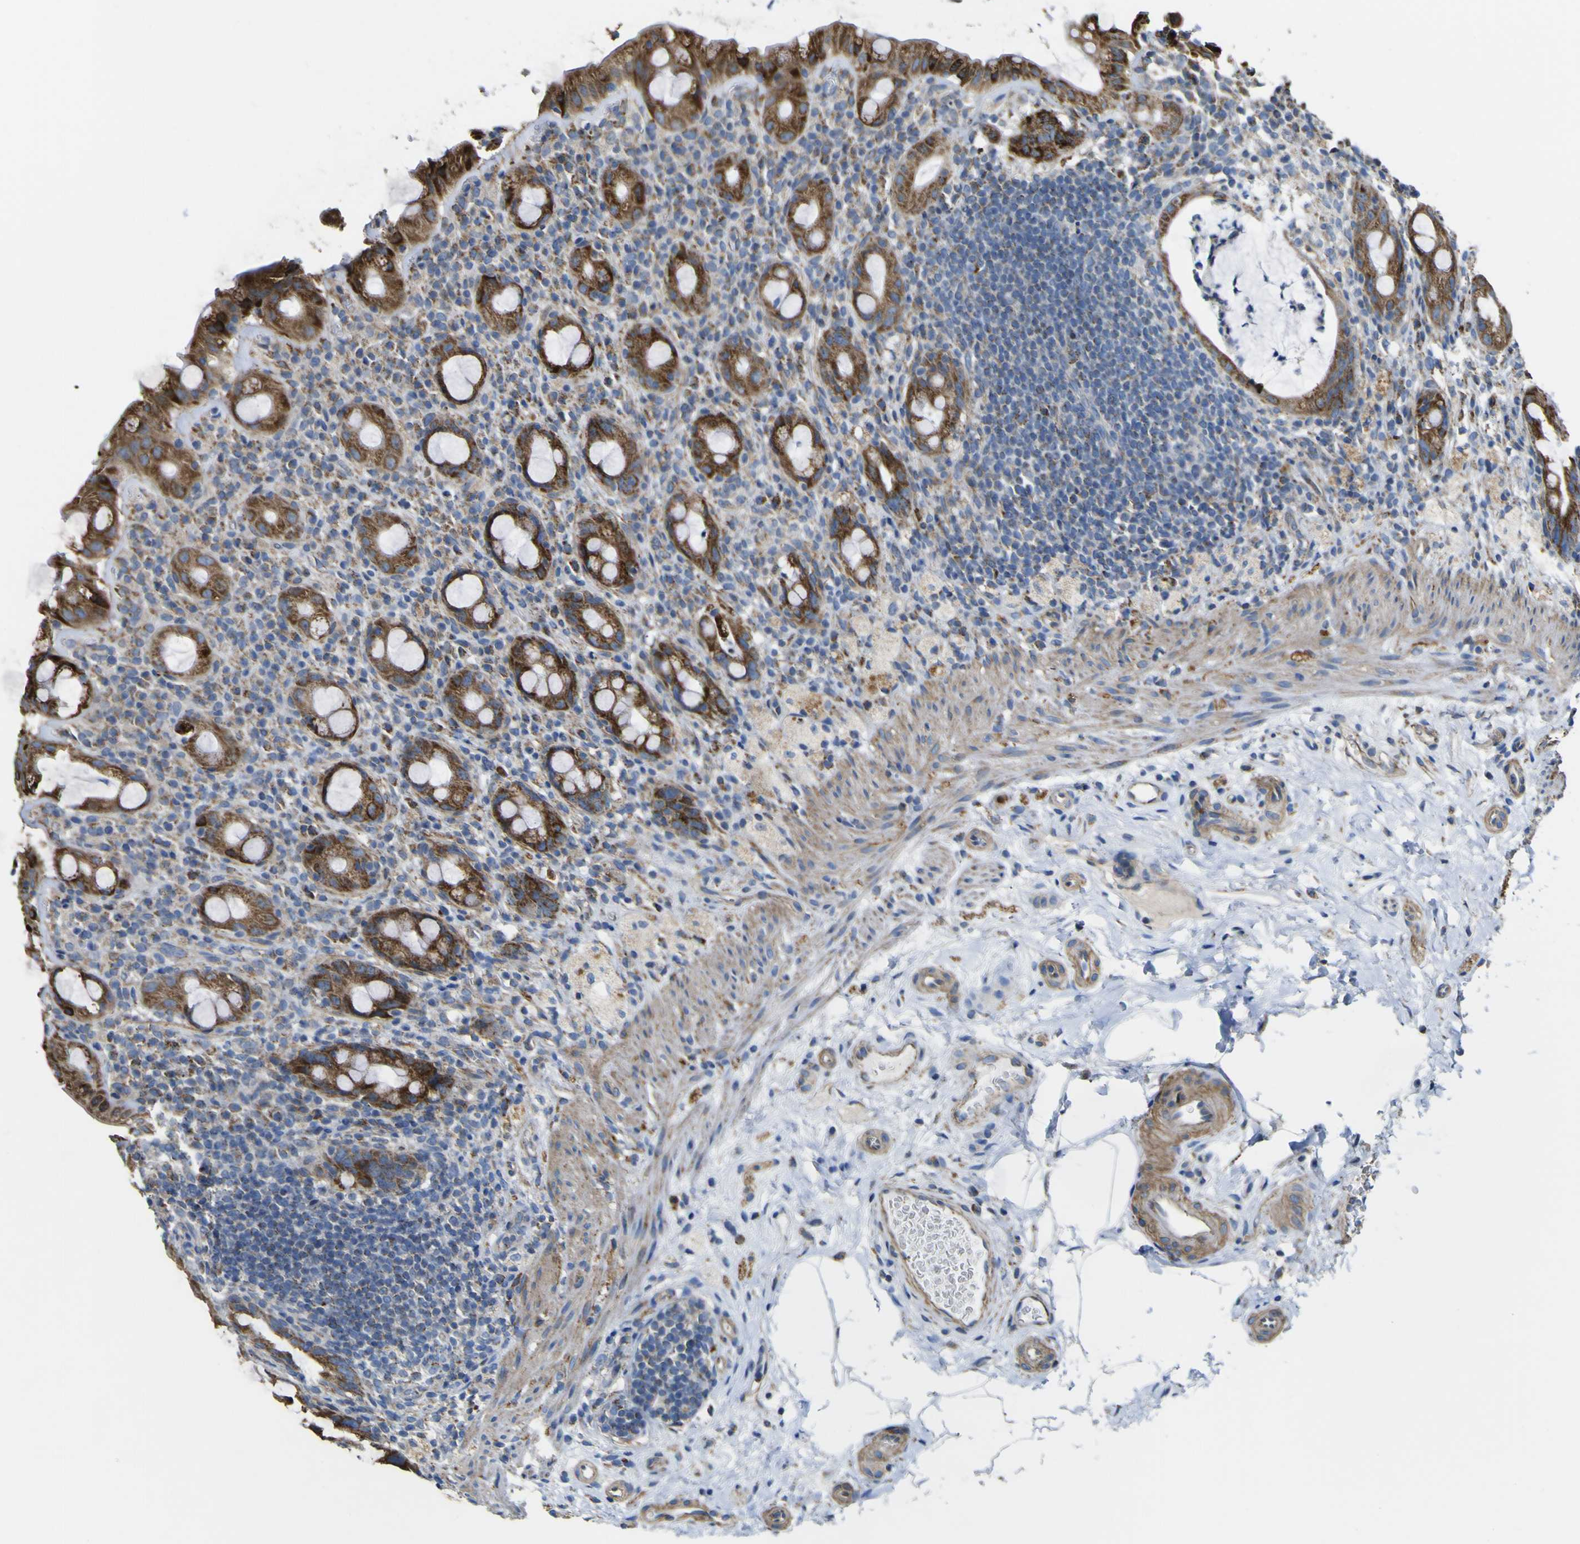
{"staining": {"intensity": "strong", "quantity": ">75%", "location": "cytoplasmic/membranous"}, "tissue": "rectum", "cell_type": "Glandular cells", "image_type": "normal", "snomed": [{"axis": "morphology", "description": "Normal tissue, NOS"}, {"axis": "topography", "description": "Rectum"}], "caption": "IHC of unremarkable rectum exhibits high levels of strong cytoplasmic/membranous staining in approximately >75% of glandular cells.", "gene": "ALDH18A1", "patient": {"sex": "male", "age": 44}}